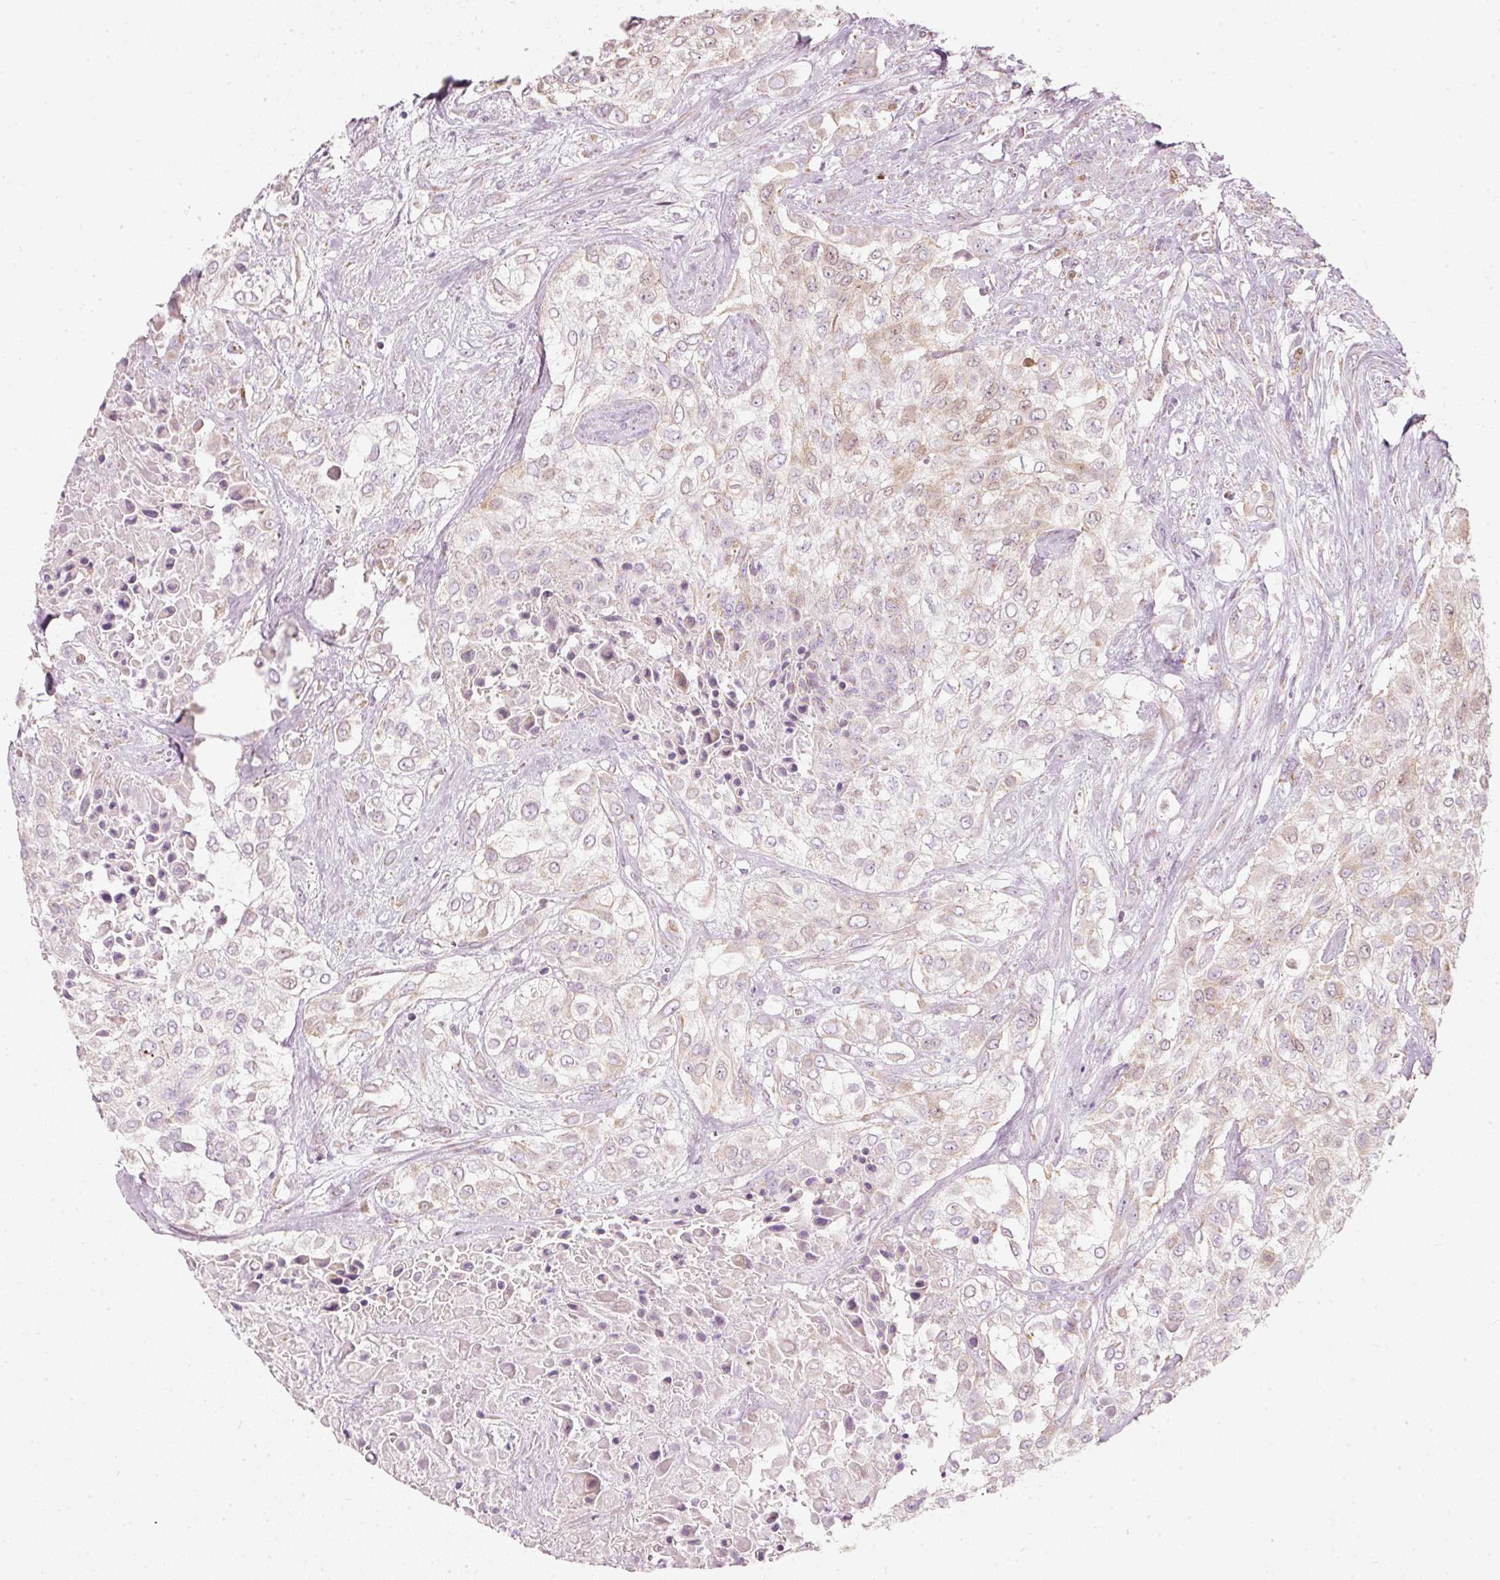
{"staining": {"intensity": "weak", "quantity": "25%-75%", "location": "cytoplasmic/membranous,nuclear"}, "tissue": "urothelial cancer", "cell_type": "Tumor cells", "image_type": "cancer", "snomed": [{"axis": "morphology", "description": "Urothelial carcinoma, High grade"}, {"axis": "topography", "description": "Urinary bladder"}], "caption": "DAB (3,3'-diaminobenzidine) immunohistochemical staining of human urothelial cancer demonstrates weak cytoplasmic/membranous and nuclear protein positivity in about 25%-75% of tumor cells.", "gene": "DUT", "patient": {"sex": "male", "age": 57}}